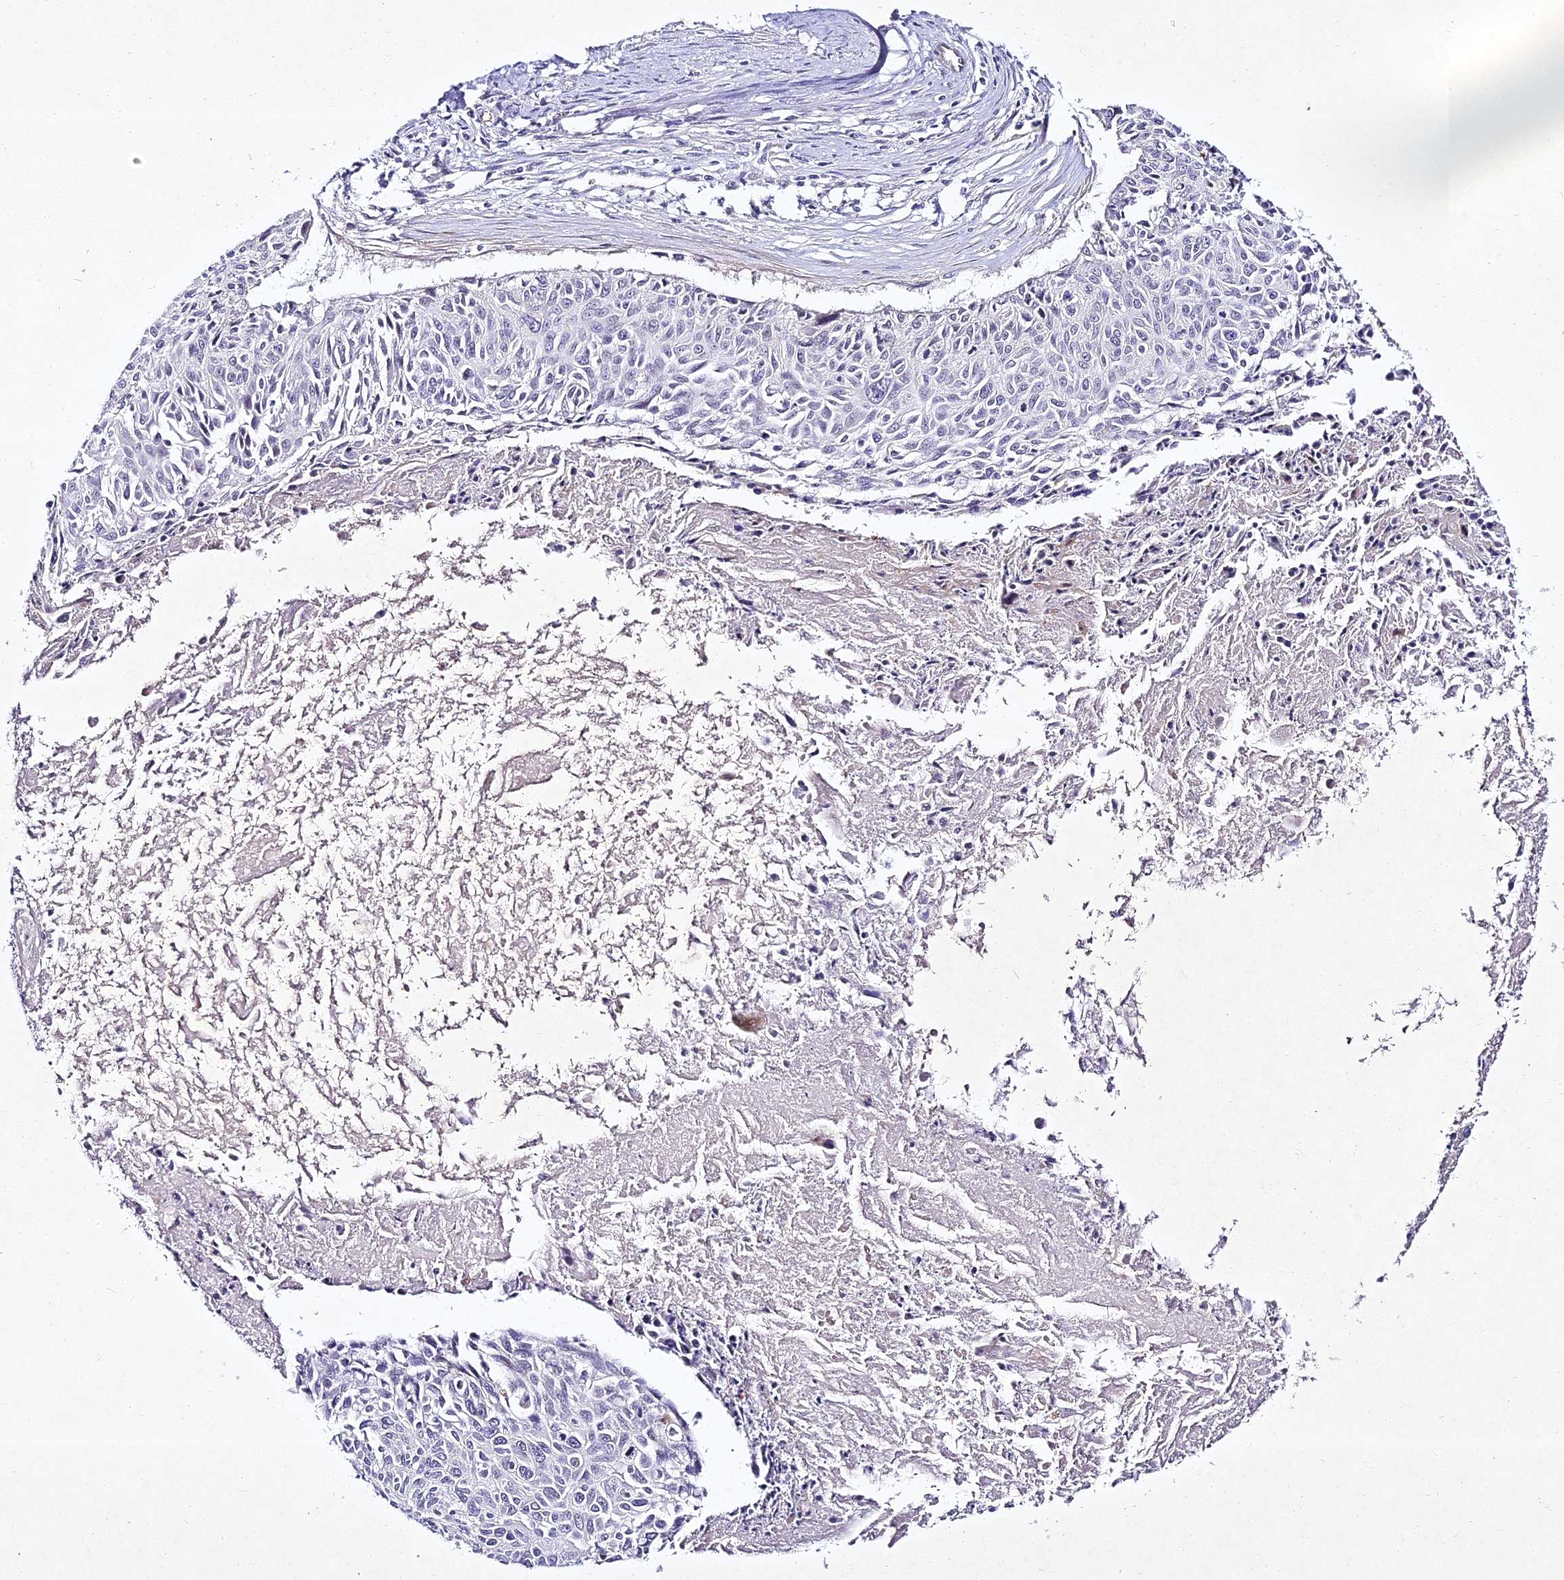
{"staining": {"intensity": "negative", "quantity": "none", "location": "none"}, "tissue": "cervical cancer", "cell_type": "Tumor cells", "image_type": "cancer", "snomed": [{"axis": "morphology", "description": "Squamous cell carcinoma, NOS"}, {"axis": "topography", "description": "Cervix"}], "caption": "Human squamous cell carcinoma (cervical) stained for a protein using immunohistochemistry displays no staining in tumor cells.", "gene": "ALPG", "patient": {"sex": "female", "age": 55}}